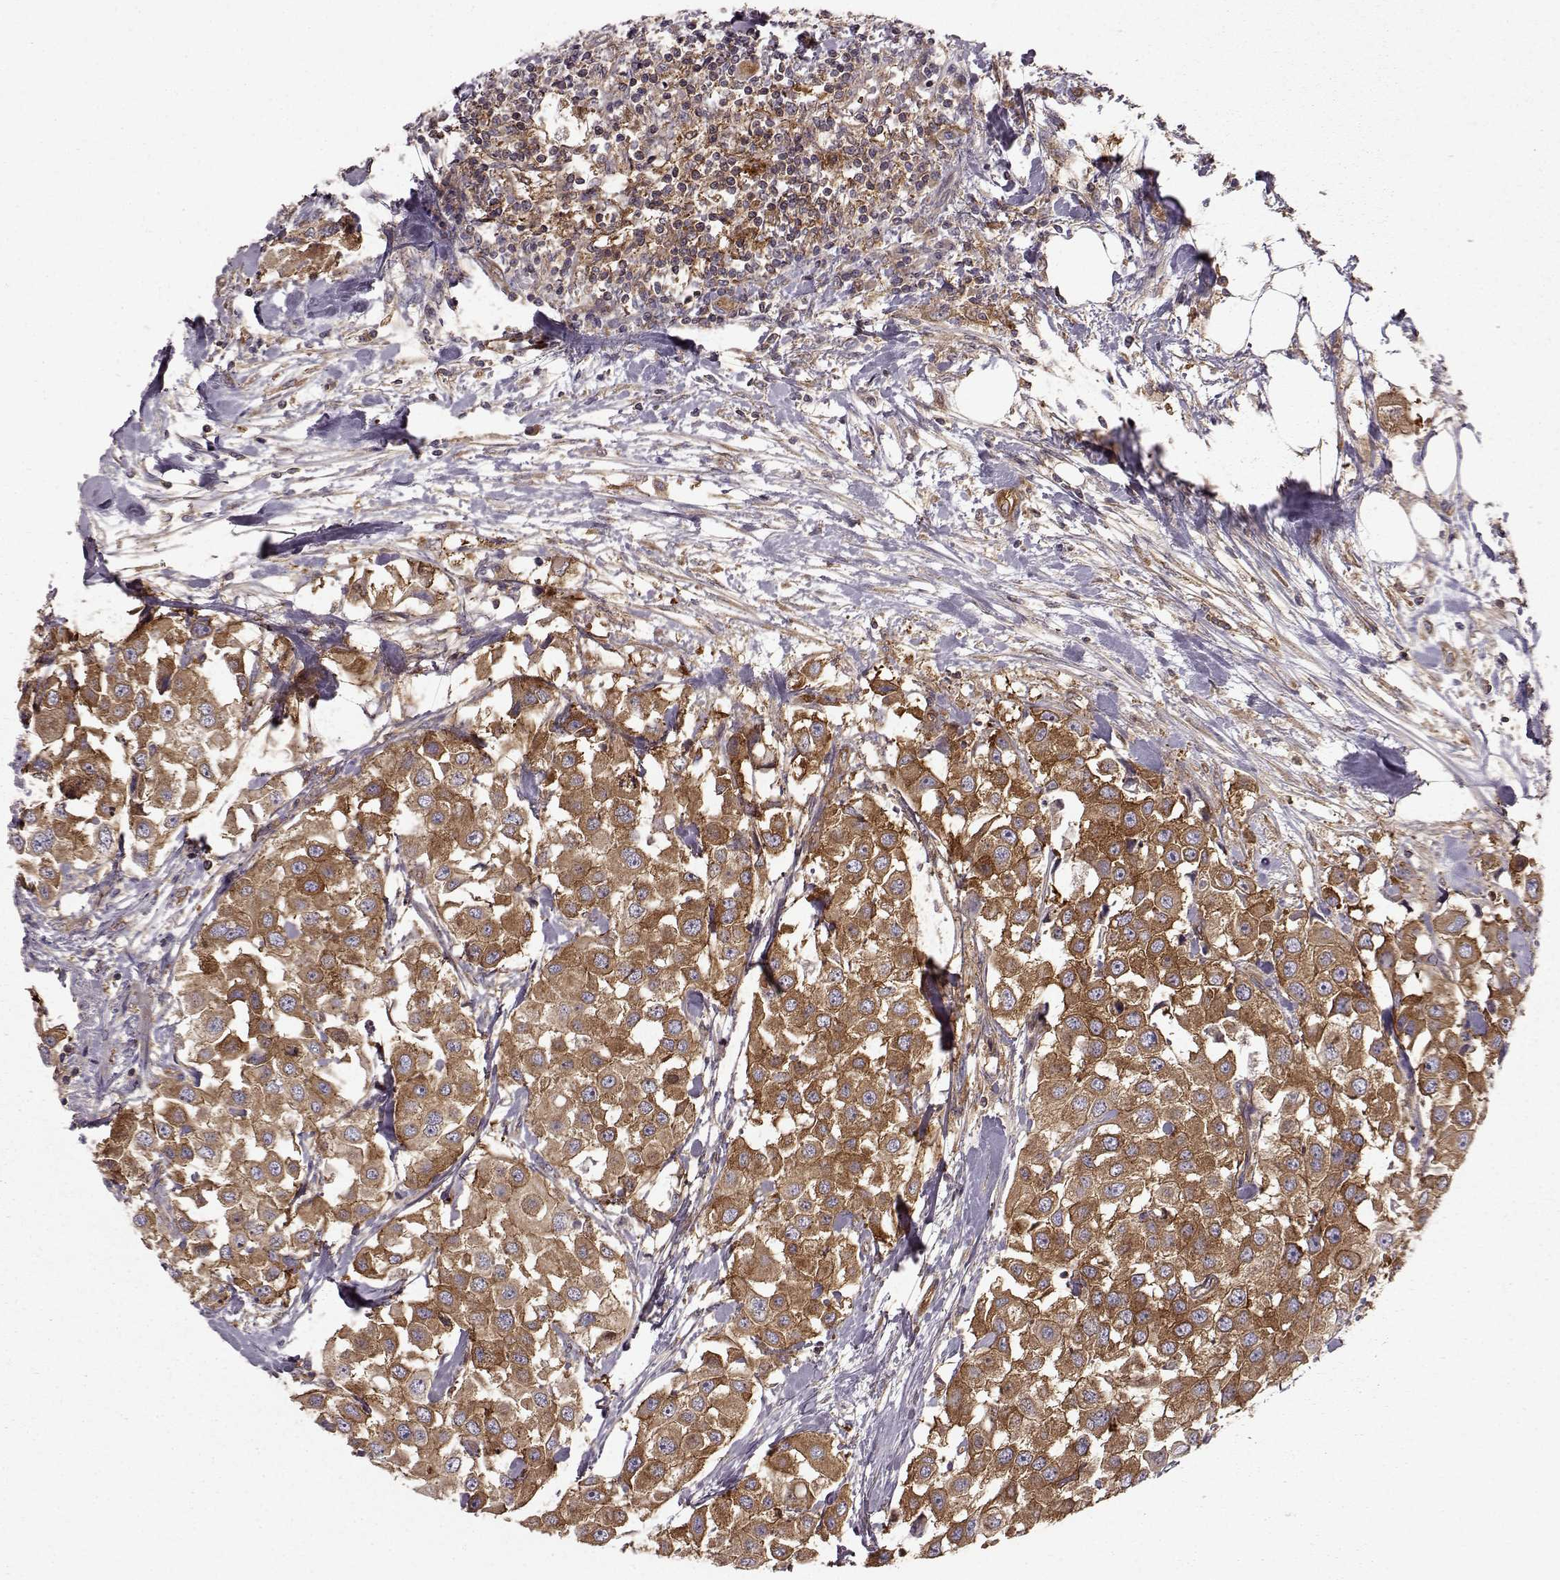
{"staining": {"intensity": "strong", "quantity": ">75%", "location": "cytoplasmic/membranous"}, "tissue": "urothelial cancer", "cell_type": "Tumor cells", "image_type": "cancer", "snomed": [{"axis": "morphology", "description": "Urothelial carcinoma, High grade"}, {"axis": "topography", "description": "Urinary bladder"}], "caption": "IHC photomicrograph of urothelial carcinoma (high-grade) stained for a protein (brown), which reveals high levels of strong cytoplasmic/membranous staining in approximately >75% of tumor cells.", "gene": "RABGAP1", "patient": {"sex": "female", "age": 64}}